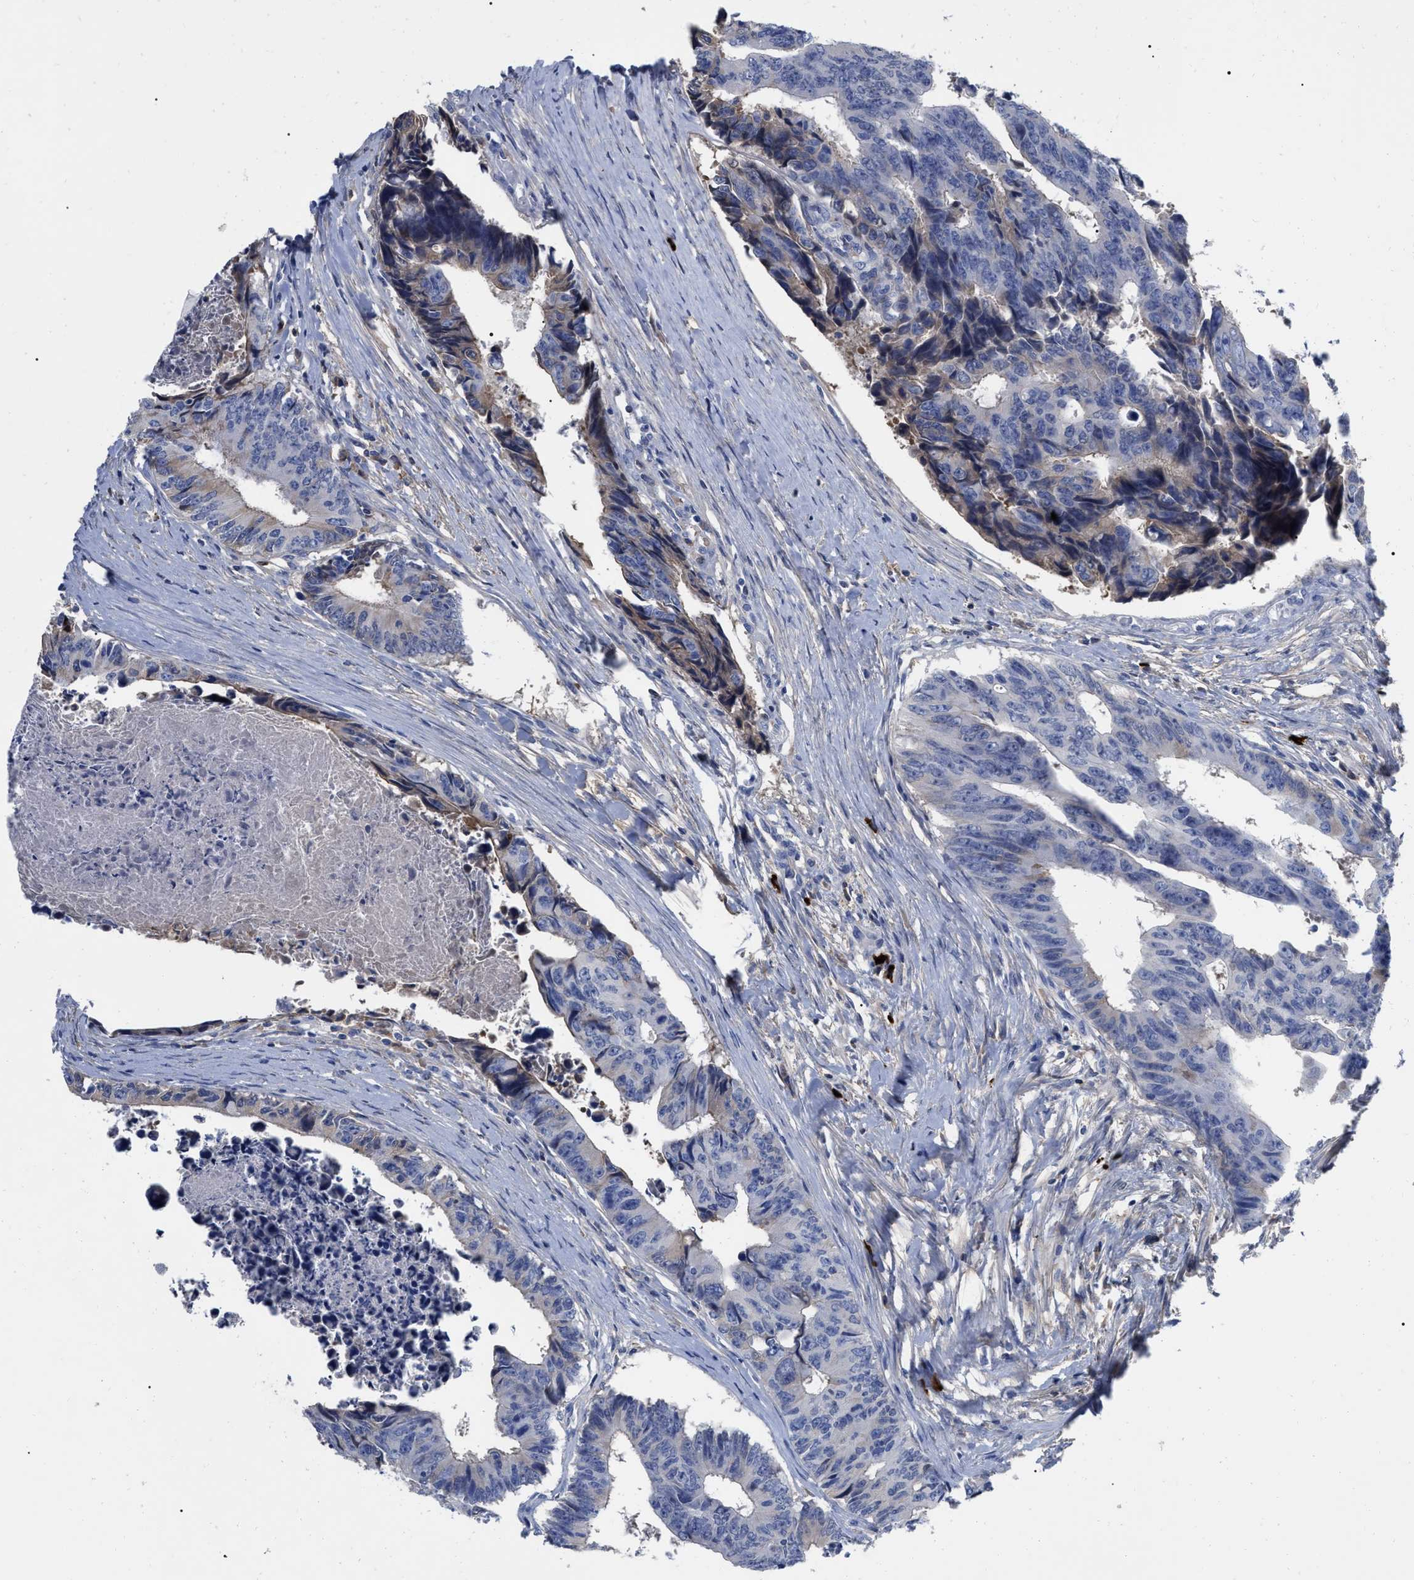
{"staining": {"intensity": "weak", "quantity": "<25%", "location": "cytoplasmic/membranous"}, "tissue": "colorectal cancer", "cell_type": "Tumor cells", "image_type": "cancer", "snomed": [{"axis": "morphology", "description": "Adenocarcinoma, NOS"}, {"axis": "topography", "description": "Rectum"}], "caption": "This is an immunohistochemistry micrograph of colorectal adenocarcinoma. There is no positivity in tumor cells.", "gene": "IGHV5-51", "patient": {"sex": "male", "age": 84}}